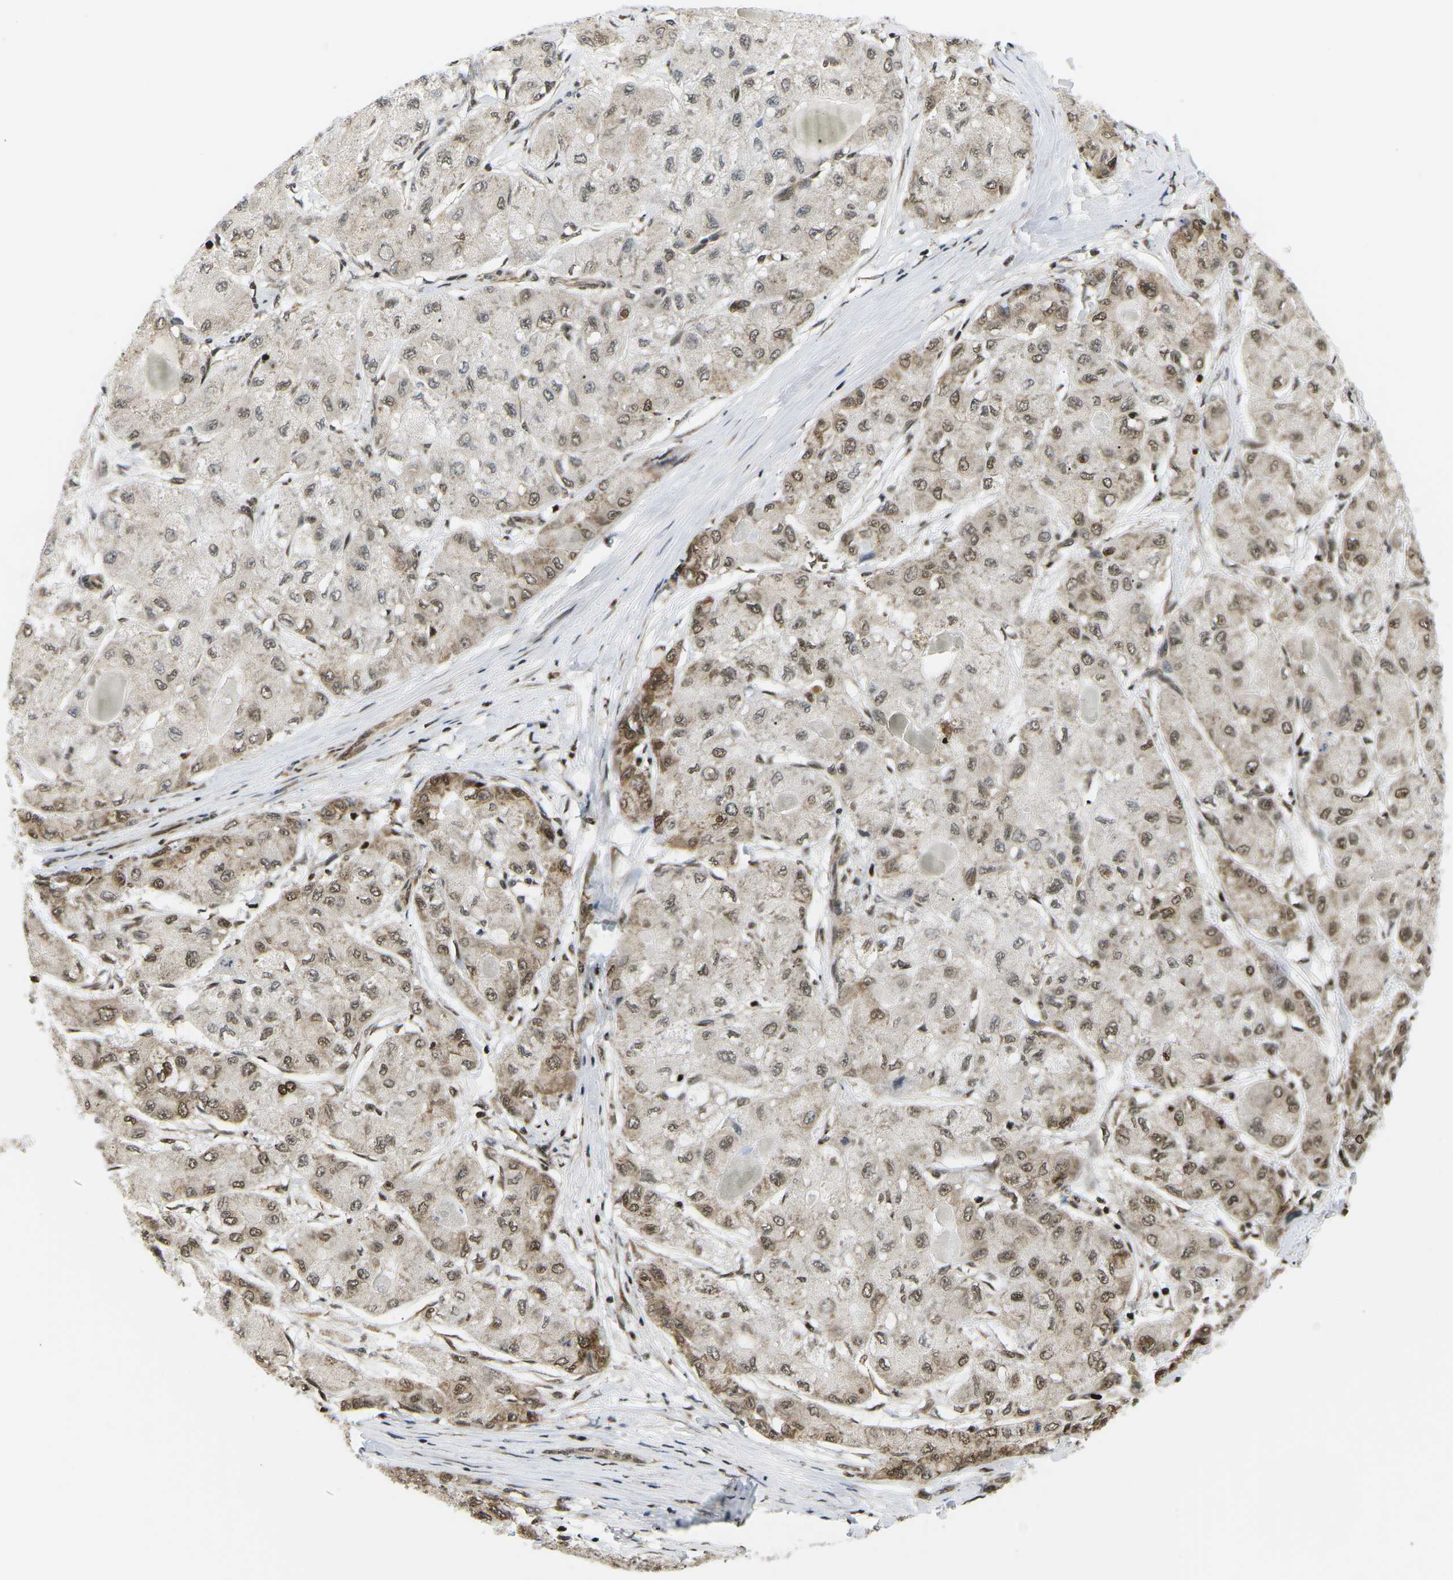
{"staining": {"intensity": "weak", "quantity": ">75%", "location": "cytoplasmic/membranous,nuclear"}, "tissue": "liver cancer", "cell_type": "Tumor cells", "image_type": "cancer", "snomed": [{"axis": "morphology", "description": "Carcinoma, Hepatocellular, NOS"}, {"axis": "topography", "description": "Liver"}], "caption": "Tumor cells reveal low levels of weak cytoplasmic/membranous and nuclear staining in about >75% of cells in human liver cancer (hepatocellular carcinoma). (Stains: DAB in brown, nuclei in blue, Microscopy: brightfield microscopy at high magnification).", "gene": "CELF1", "patient": {"sex": "male", "age": 80}}